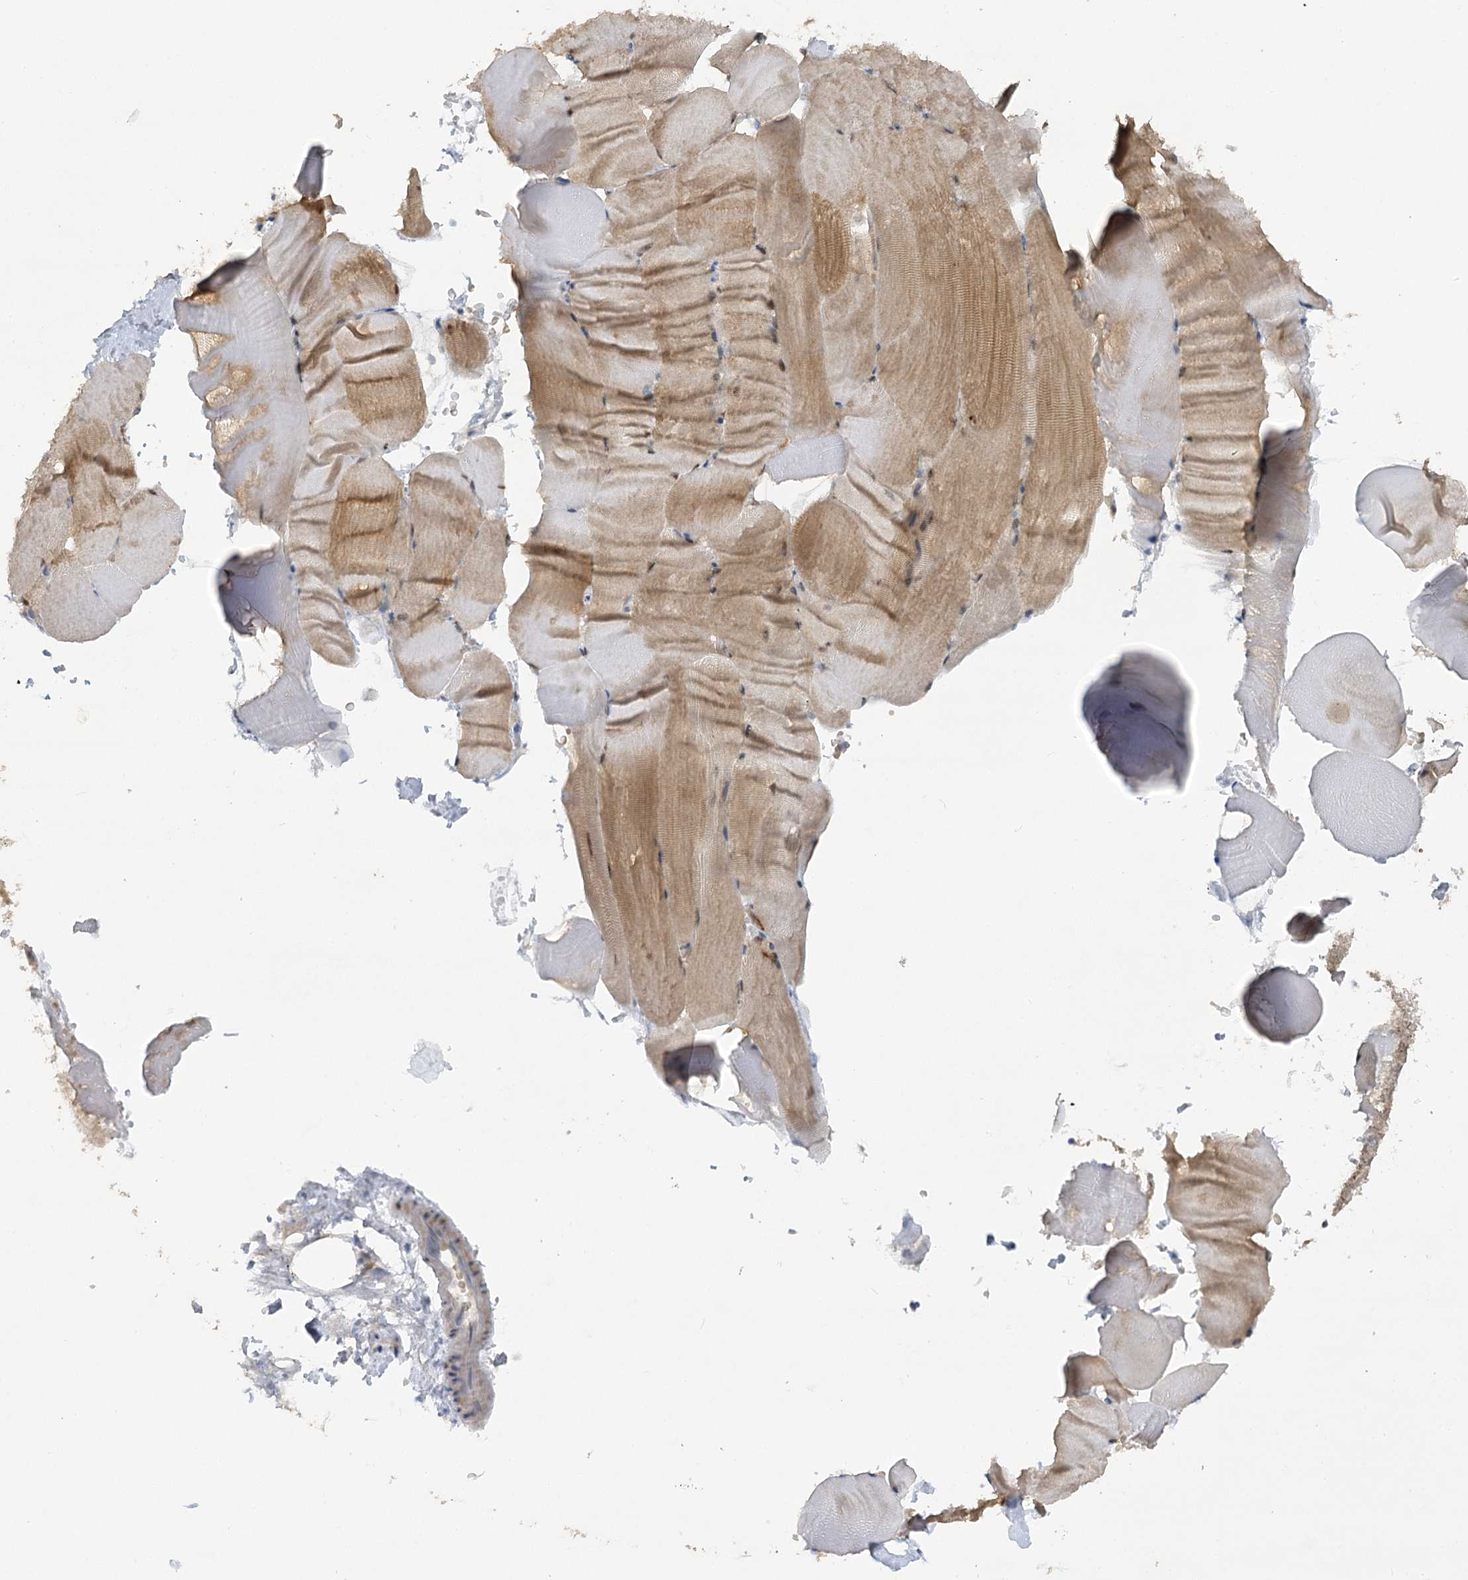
{"staining": {"intensity": "moderate", "quantity": ">75%", "location": "cytoplasmic/membranous,nuclear"}, "tissue": "skeletal muscle", "cell_type": "Myocytes", "image_type": "normal", "snomed": [{"axis": "morphology", "description": "Normal tissue, NOS"}, {"axis": "topography", "description": "Skeletal muscle"}, {"axis": "topography", "description": "Parathyroid gland"}], "caption": "Approximately >75% of myocytes in normal skeletal muscle show moderate cytoplasmic/membranous,nuclear protein staining as visualized by brown immunohistochemical staining.", "gene": "TRAF3IP1", "patient": {"sex": "female", "age": 37}}